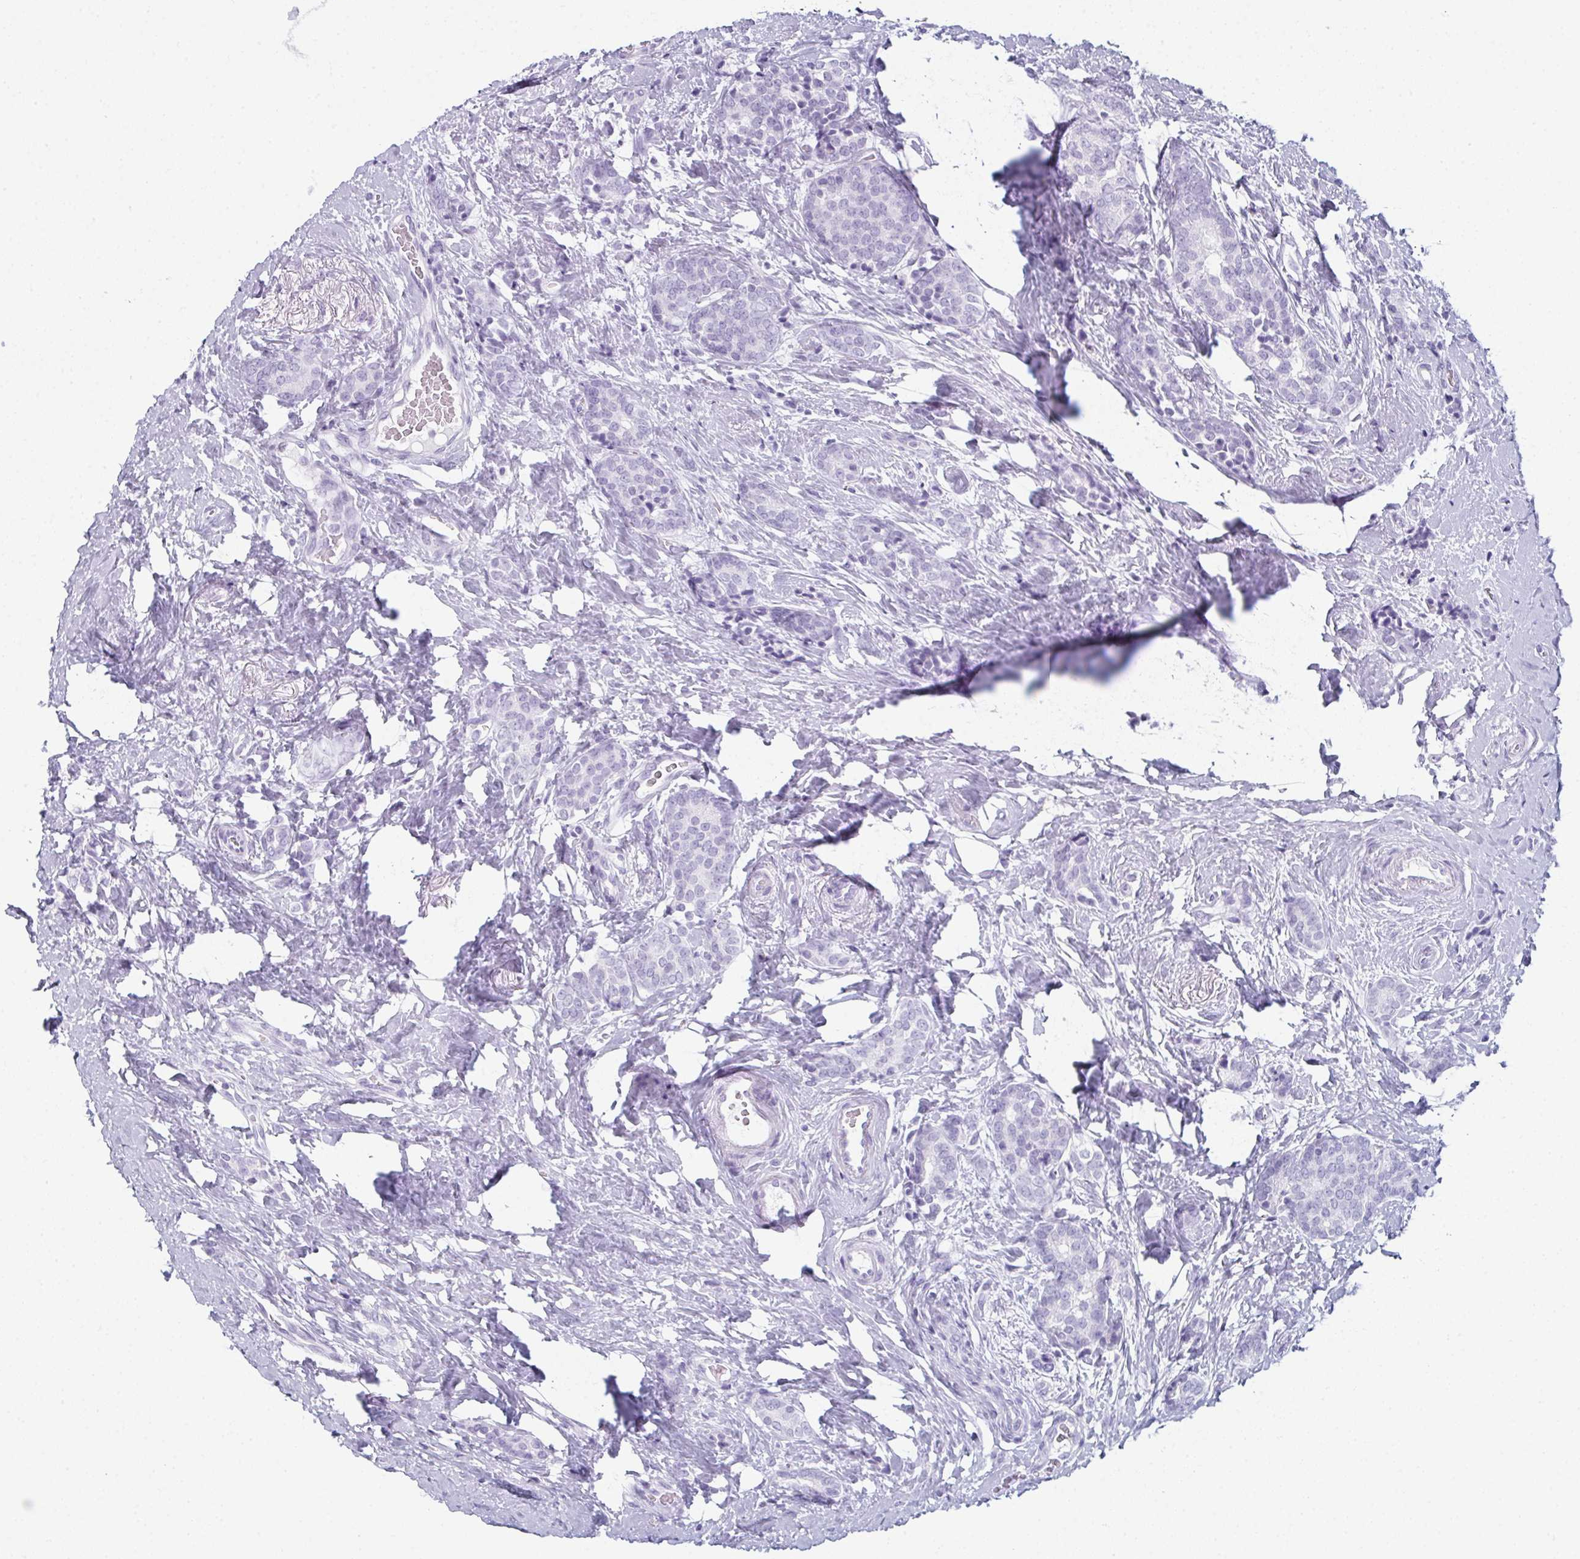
{"staining": {"intensity": "negative", "quantity": "none", "location": "none"}, "tissue": "breast cancer", "cell_type": "Tumor cells", "image_type": "cancer", "snomed": [{"axis": "morphology", "description": "Normal tissue, NOS"}, {"axis": "morphology", "description": "Duct carcinoma"}, {"axis": "topography", "description": "Breast"}], "caption": "The photomicrograph reveals no staining of tumor cells in invasive ductal carcinoma (breast).", "gene": "ENKUR", "patient": {"sex": "female", "age": 77}}